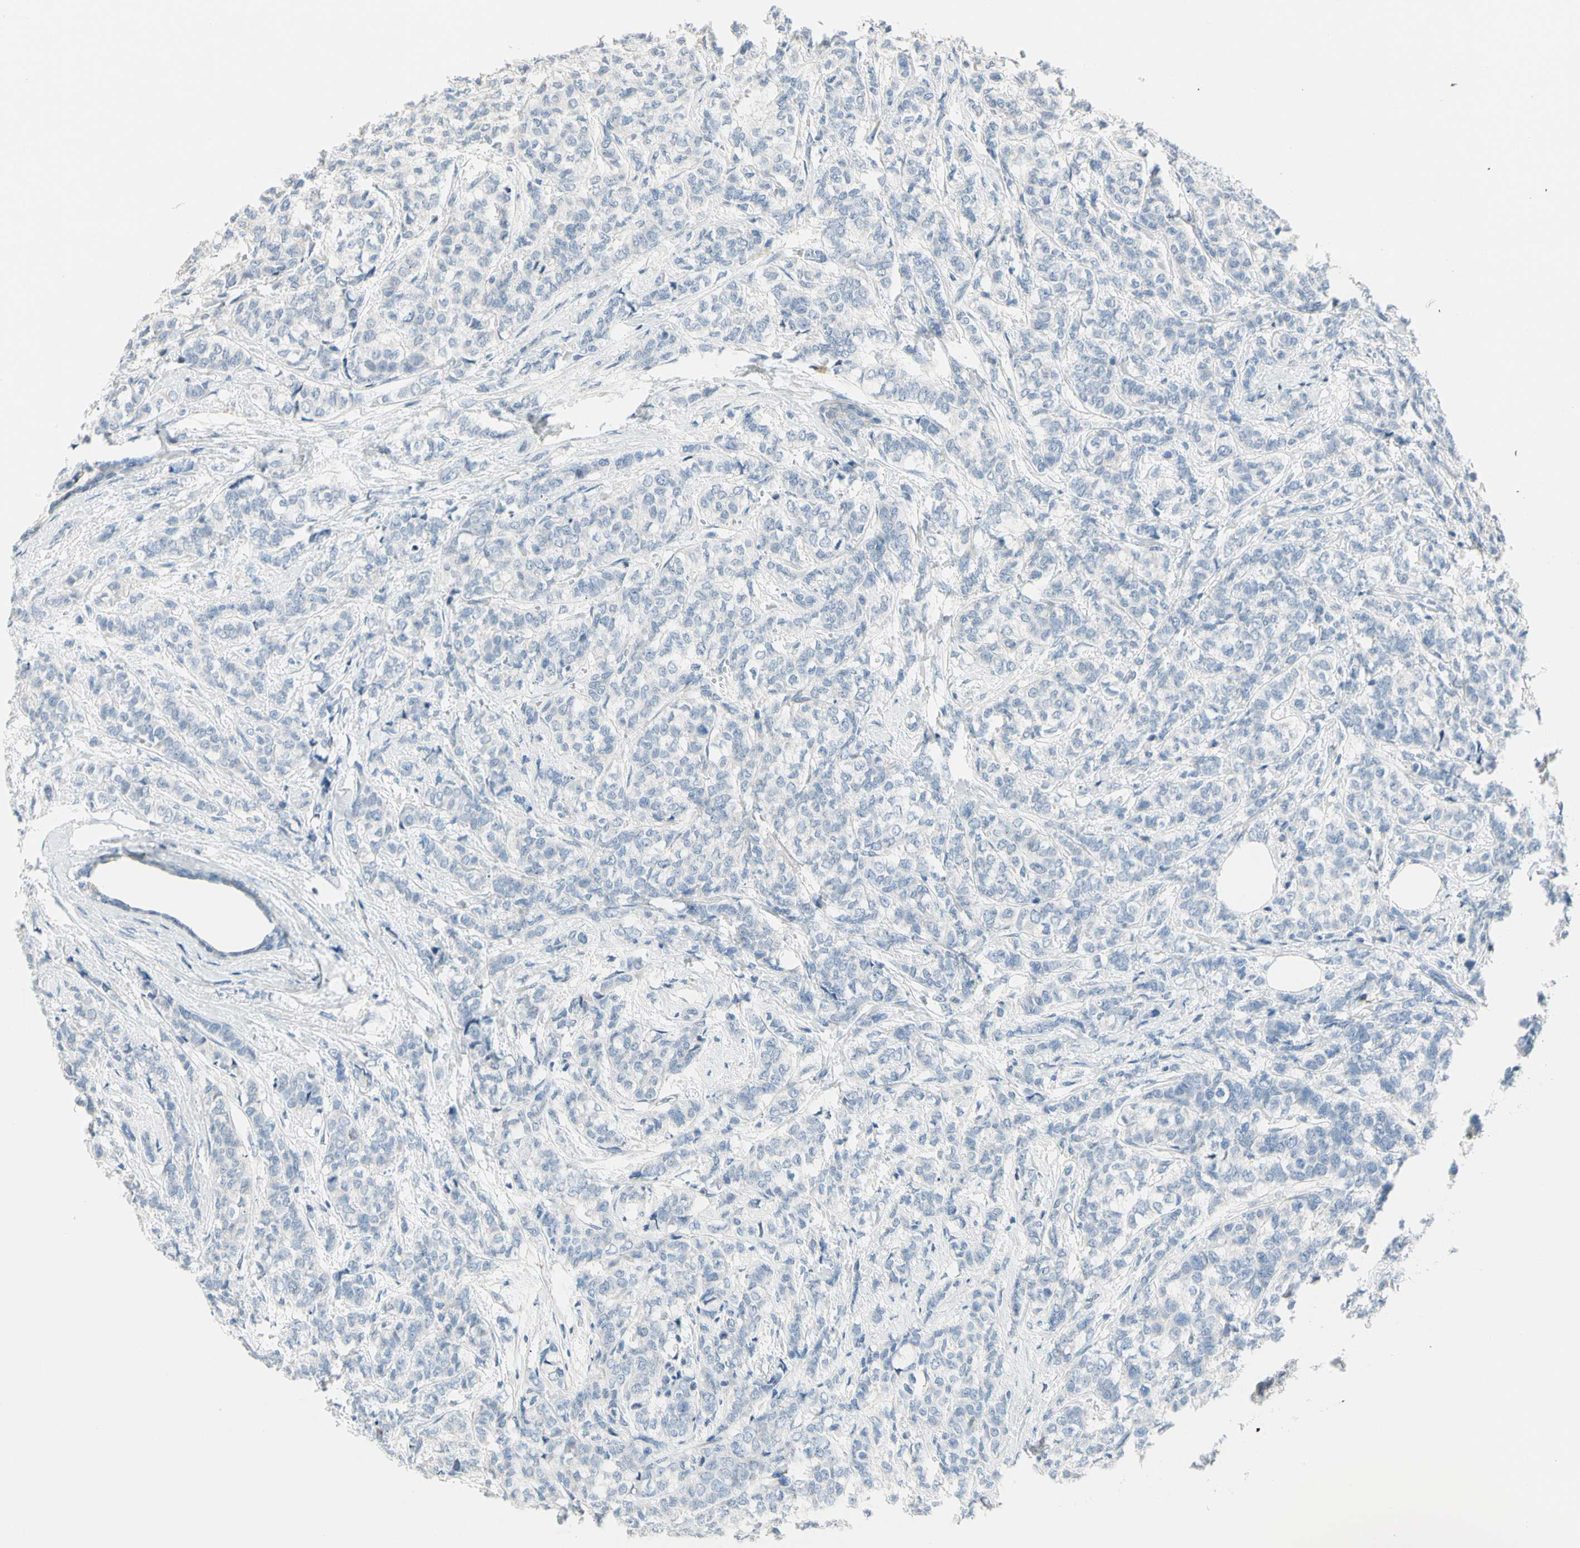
{"staining": {"intensity": "negative", "quantity": "none", "location": "none"}, "tissue": "breast cancer", "cell_type": "Tumor cells", "image_type": "cancer", "snomed": [{"axis": "morphology", "description": "Lobular carcinoma"}, {"axis": "topography", "description": "Breast"}], "caption": "This histopathology image is of lobular carcinoma (breast) stained with immunohistochemistry to label a protein in brown with the nuclei are counter-stained blue. There is no expression in tumor cells. Nuclei are stained in blue.", "gene": "STK40", "patient": {"sex": "female", "age": 60}}